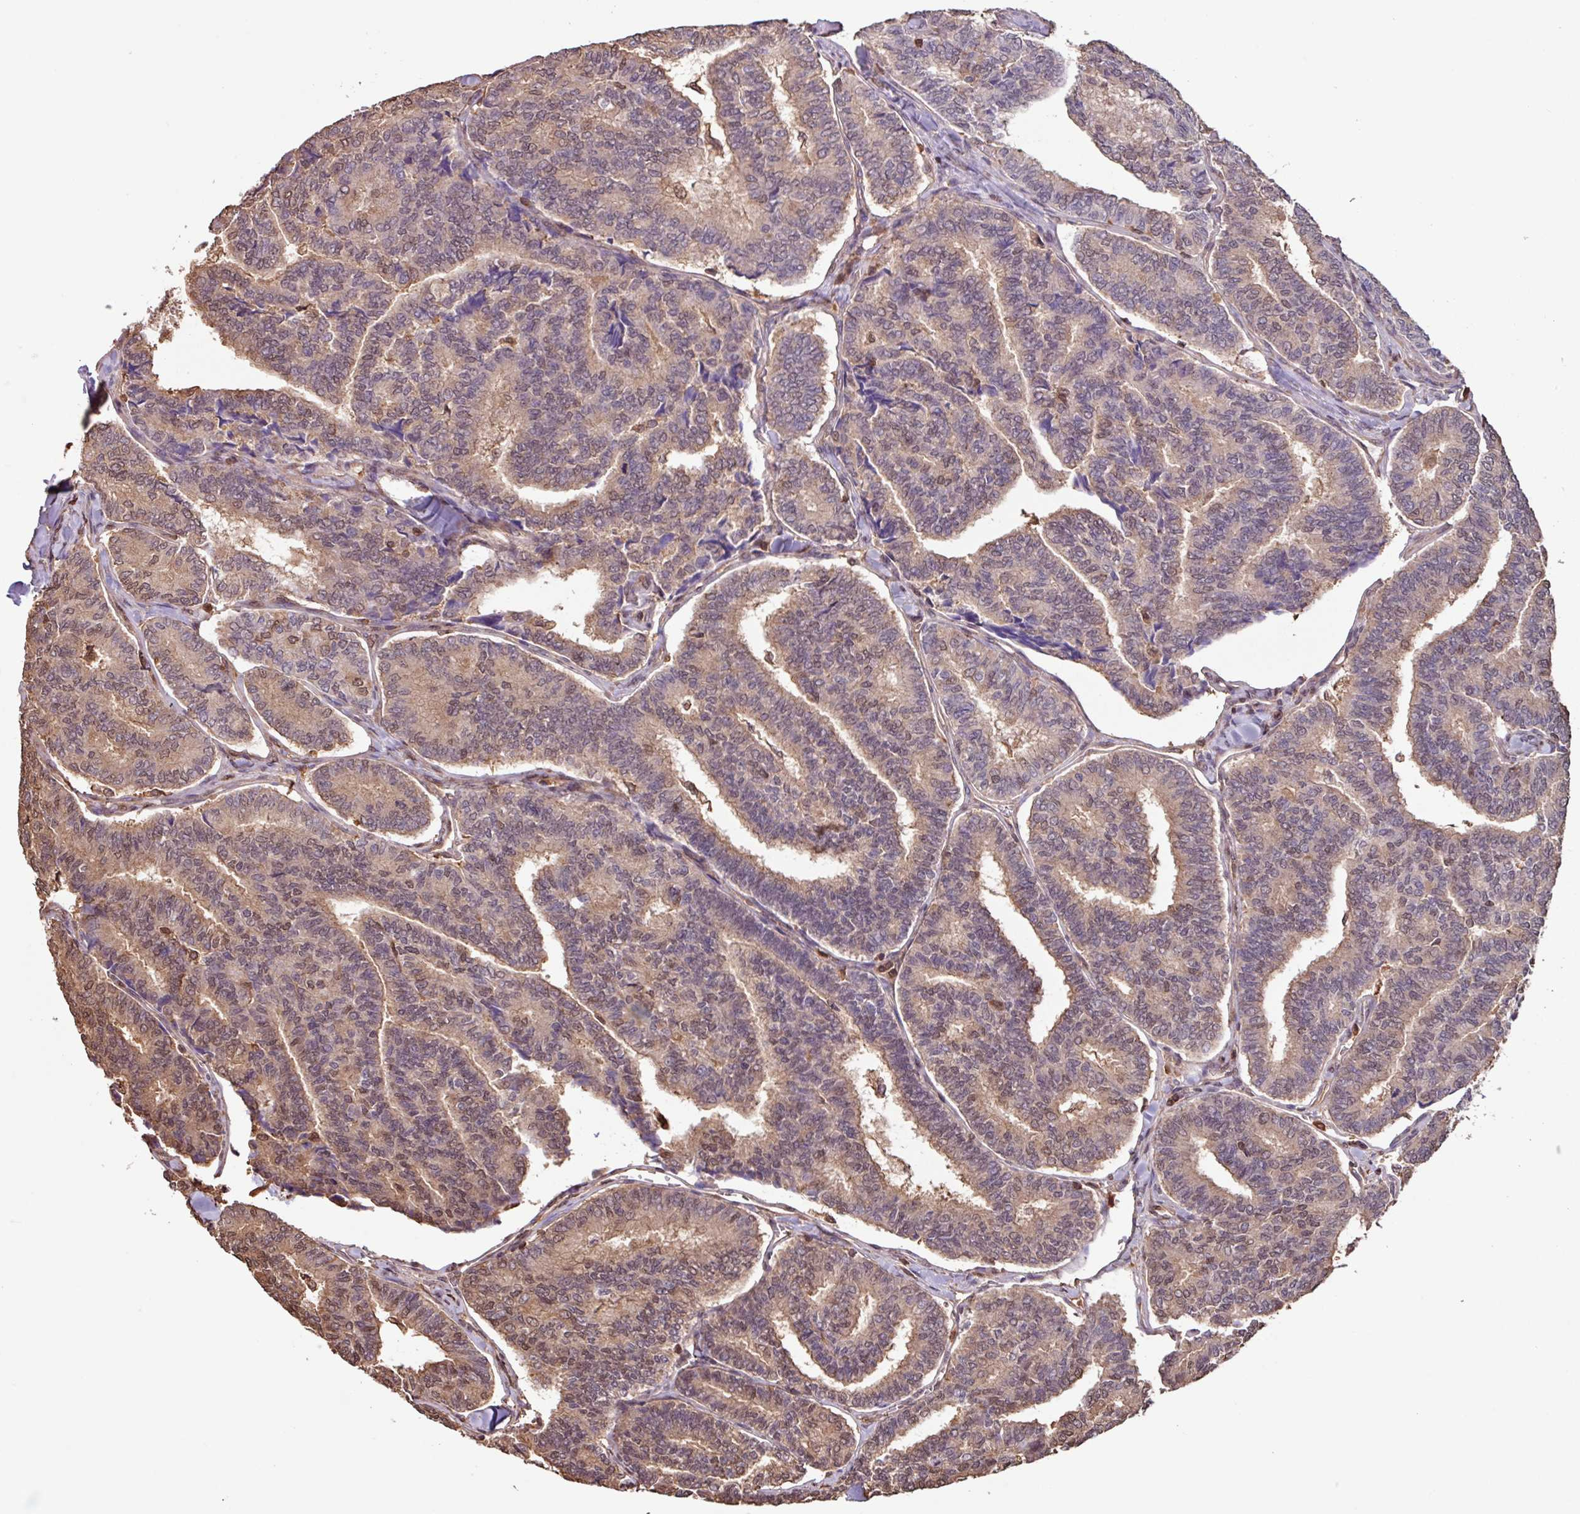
{"staining": {"intensity": "moderate", "quantity": "25%-75%", "location": "cytoplasmic/membranous,nuclear"}, "tissue": "thyroid cancer", "cell_type": "Tumor cells", "image_type": "cancer", "snomed": [{"axis": "morphology", "description": "Papillary adenocarcinoma, NOS"}, {"axis": "topography", "description": "Thyroid gland"}], "caption": "Immunohistochemistry (IHC) (DAB (3,3'-diaminobenzidine)) staining of papillary adenocarcinoma (thyroid) demonstrates moderate cytoplasmic/membranous and nuclear protein staining in approximately 25%-75% of tumor cells.", "gene": "ARHGDIB", "patient": {"sex": "female", "age": 35}}